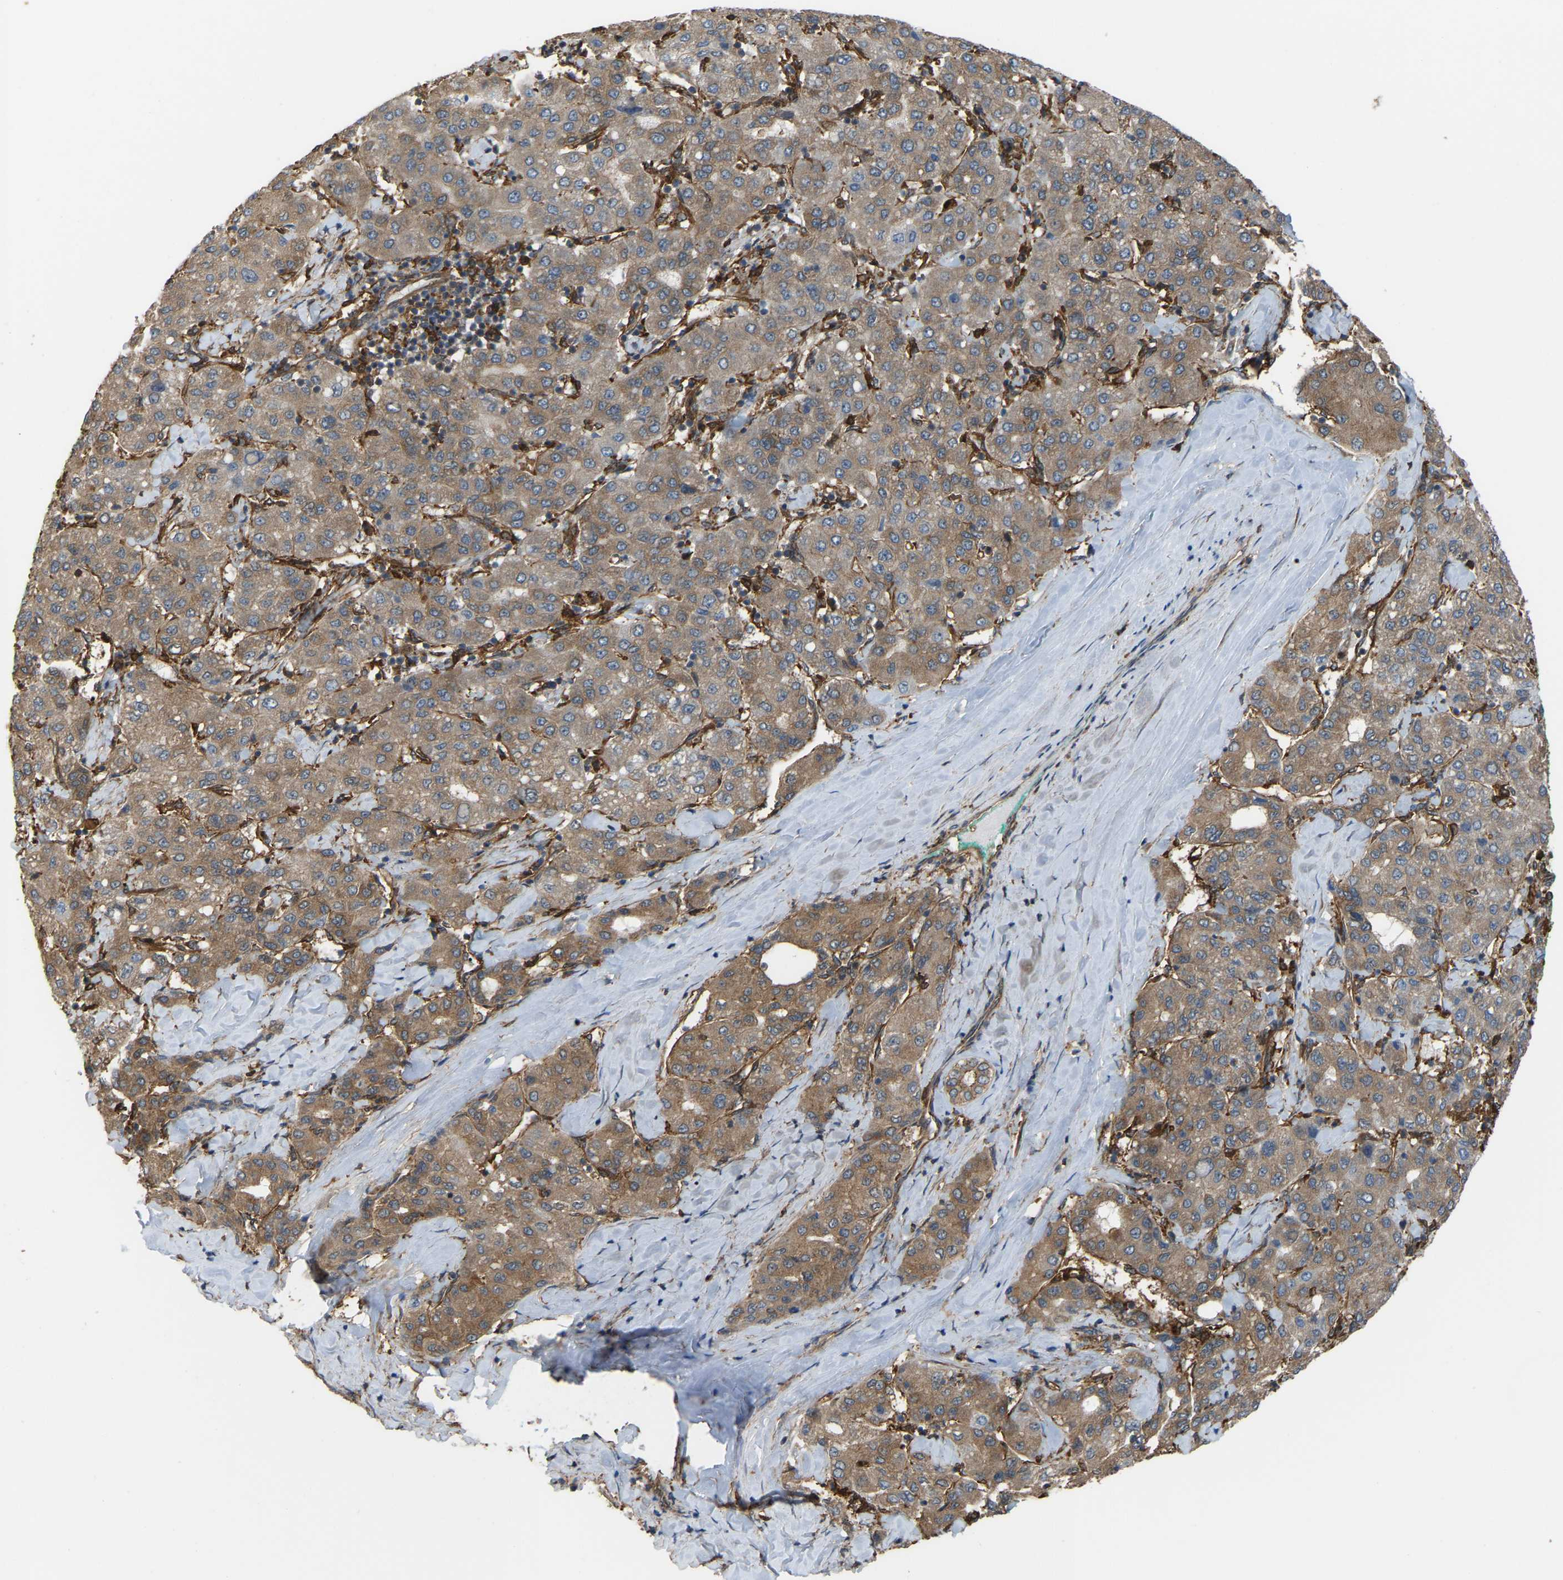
{"staining": {"intensity": "moderate", "quantity": ">75%", "location": "cytoplasmic/membranous"}, "tissue": "liver cancer", "cell_type": "Tumor cells", "image_type": "cancer", "snomed": [{"axis": "morphology", "description": "Carcinoma, Hepatocellular, NOS"}, {"axis": "topography", "description": "Liver"}], "caption": "A micrograph of human liver hepatocellular carcinoma stained for a protein demonstrates moderate cytoplasmic/membranous brown staining in tumor cells. (IHC, brightfield microscopy, high magnification).", "gene": "PICALM", "patient": {"sex": "male", "age": 65}}